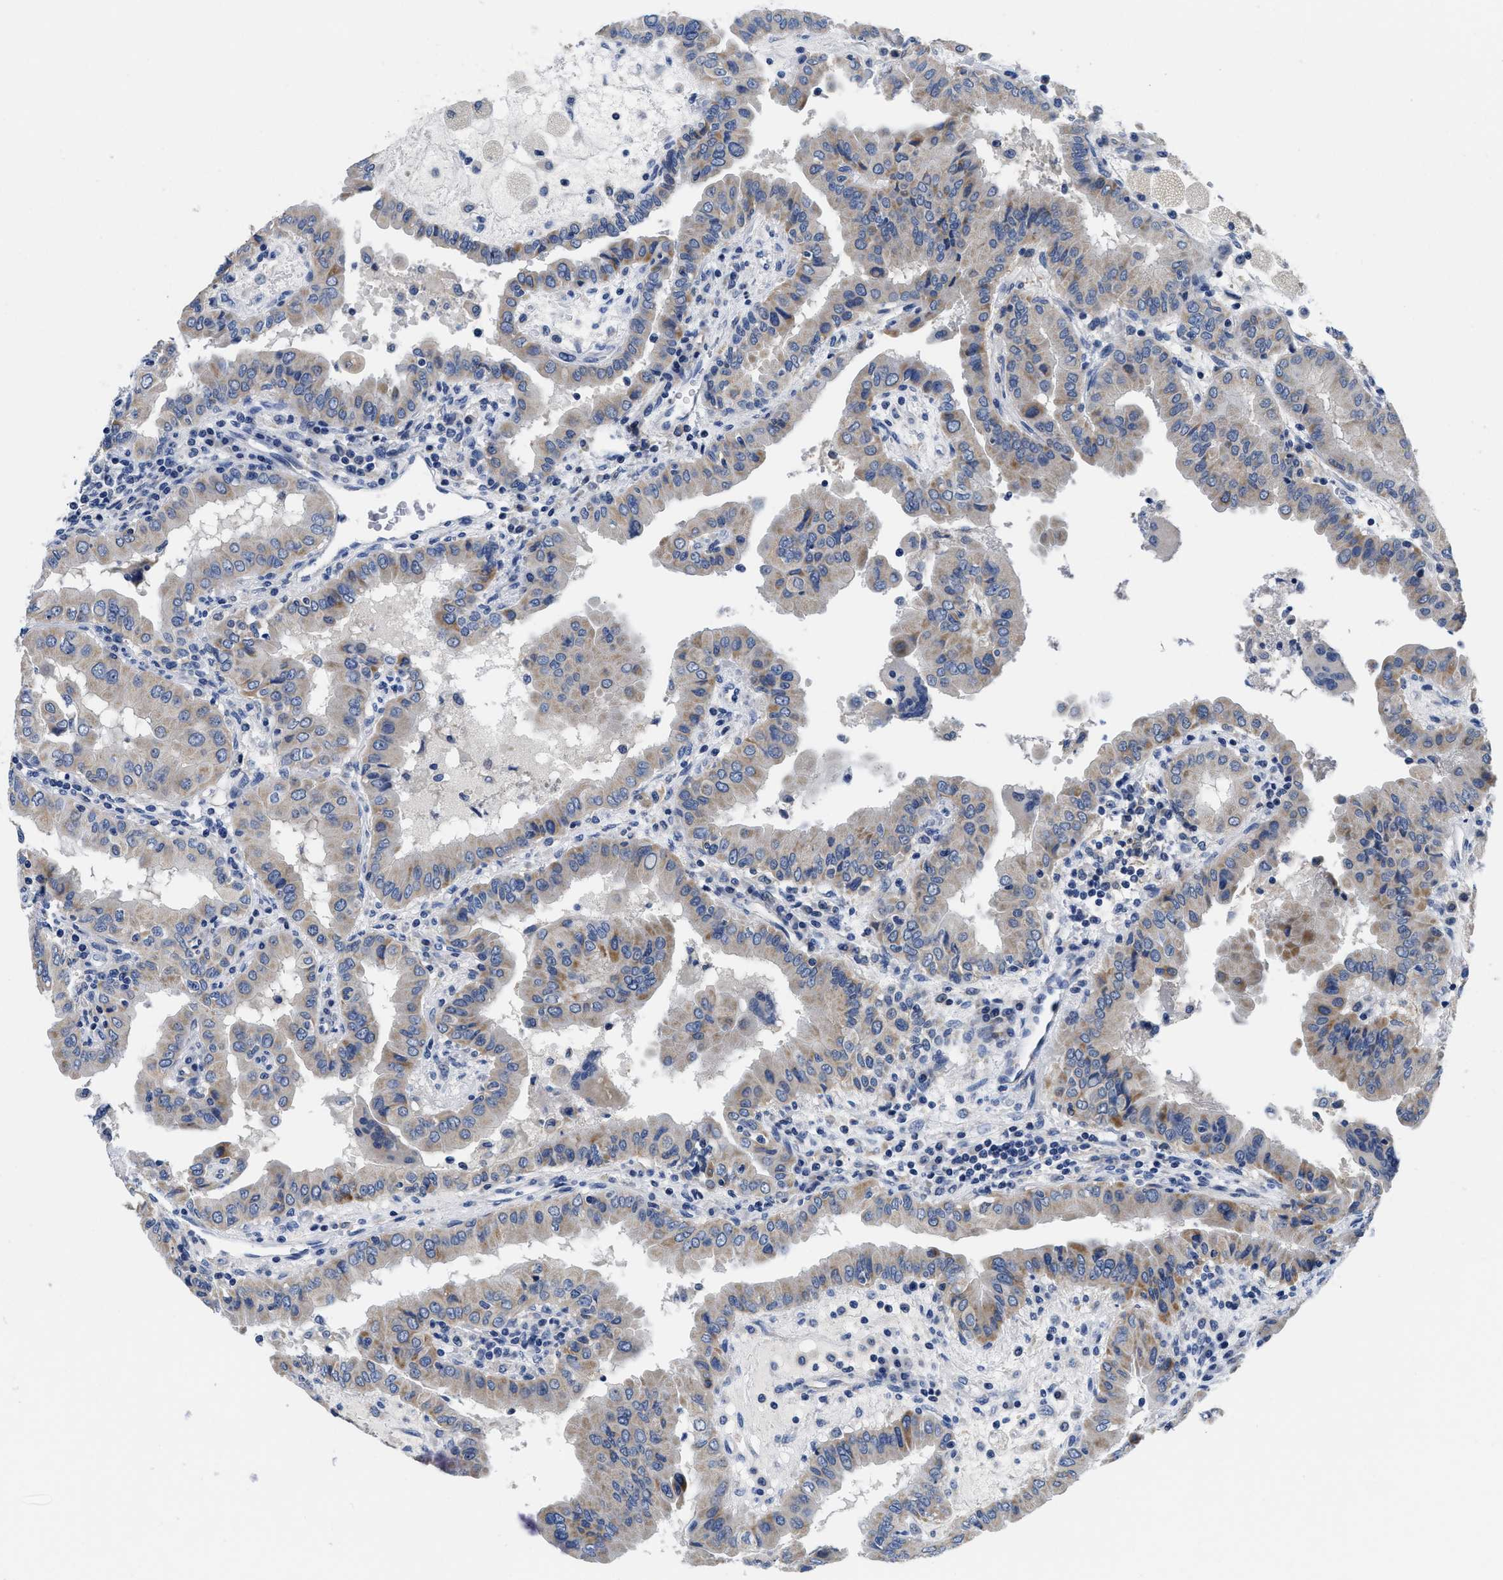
{"staining": {"intensity": "moderate", "quantity": "25%-75%", "location": "cytoplasmic/membranous"}, "tissue": "thyroid cancer", "cell_type": "Tumor cells", "image_type": "cancer", "snomed": [{"axis": "morphology", "description": "Papillary adenocarcinoma, NOS"}, {"axis": "topography", "description": "Thyroid gland"}], "caption": "Thyroid cancer stained with DAB (3,3'-diaminobenzidine) immunohistochemistry displays medium levels of moderate cytoplasmic/membranous positivity in approximately 25%-75% of tumor cells.", "gene": "SLC35F1", "patient": {"sex": "male", "age": 33}}